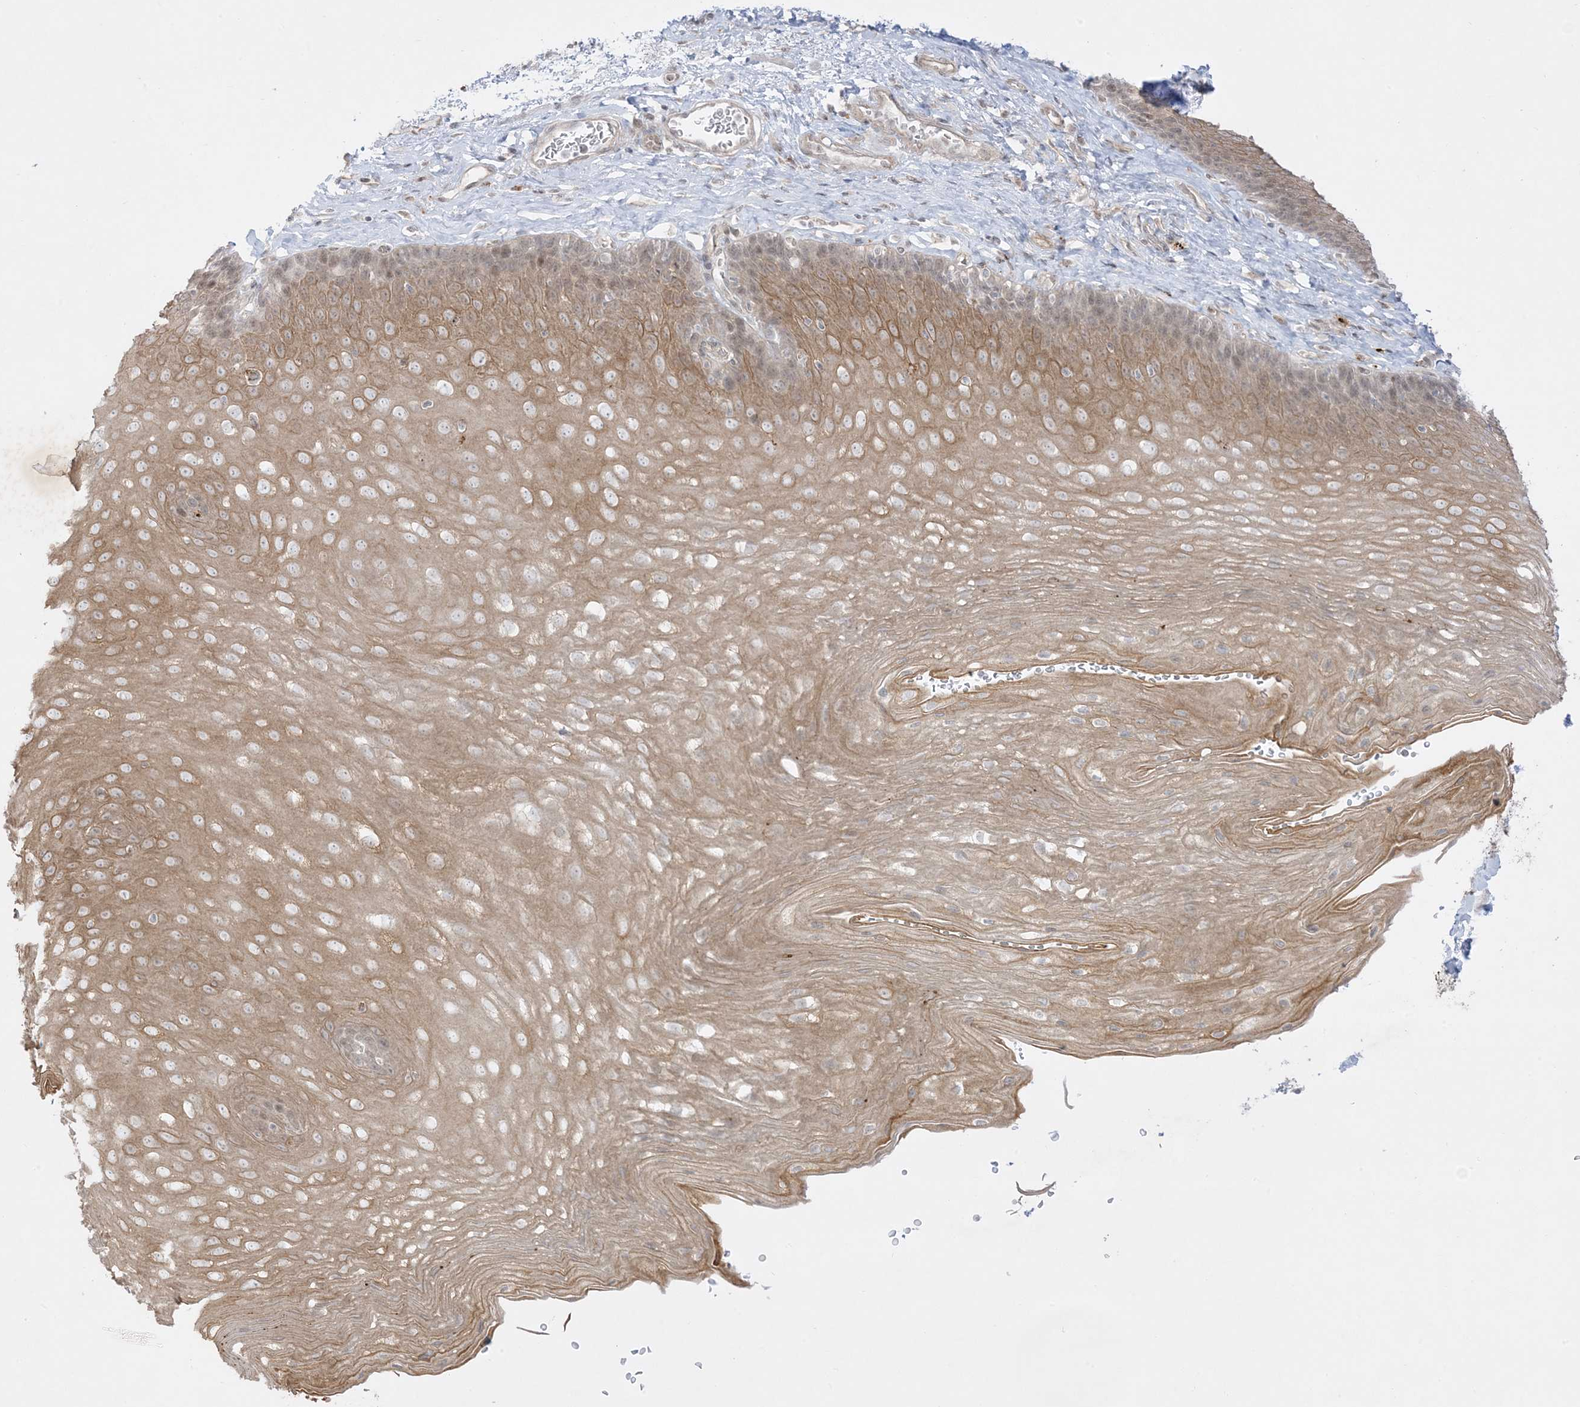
{"staining": {"intensity": "moderate", "quantity": ">75%", "location": "cytoplasmic/membranous,nuclear"}, "tissue": "esophagus", "cell_type": "Squamous epithelial cells", "image_type": "normal", "snomed": [{"axis": "morphology", "description": "Normal tissue, NOS"}, {"axis": "topography", "description": "Esophagus"}], "caption": "The image reveals immunohistochemical staining of unremarkable esophagus. There is moderate cytoplasmic/membranous,nuclear expression is seen in approximately >75% of squamous epithelial cells.", "gene": "PTK6", "patient": {"sex": "female", "age": 66}}